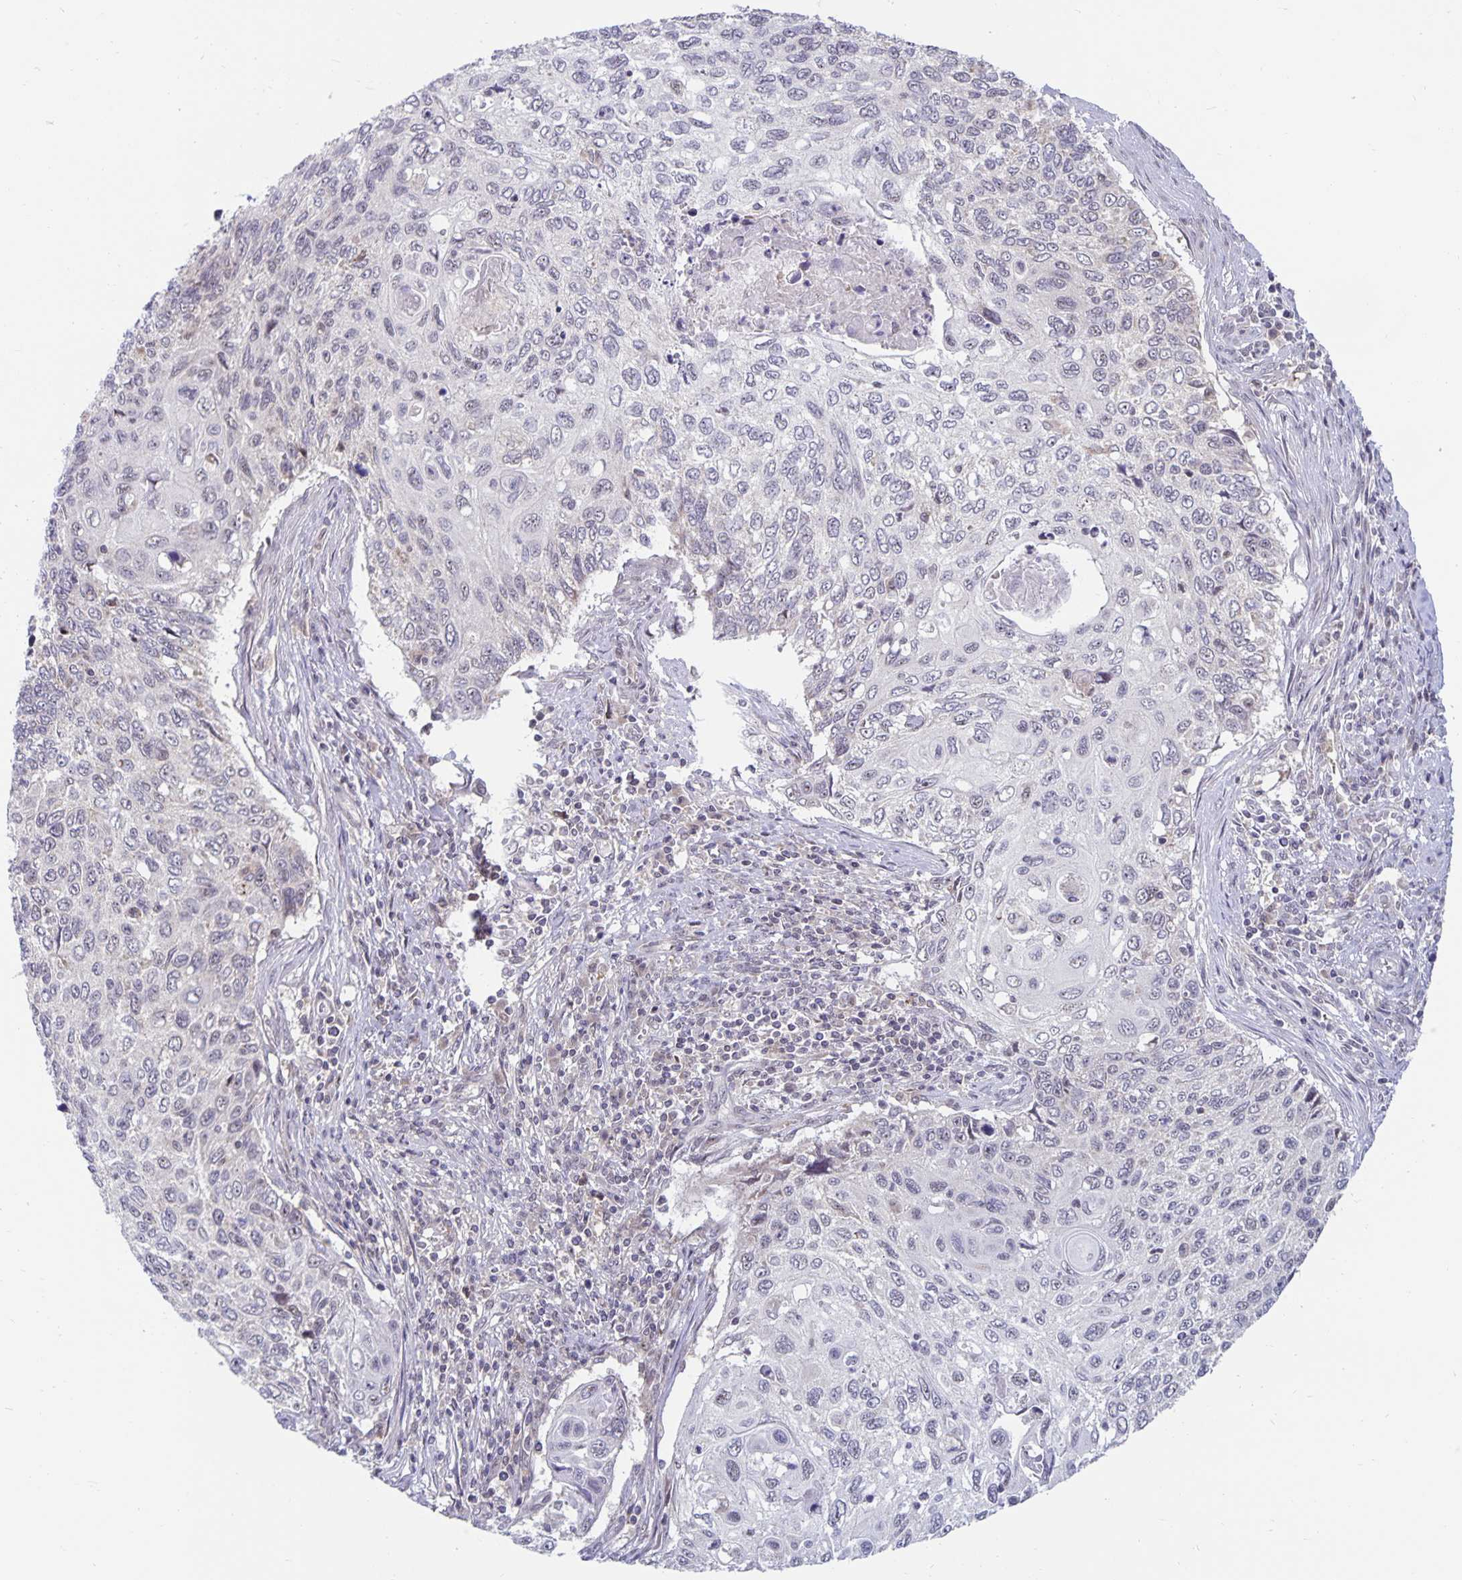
{"staining": {"intensity": "weak", "quantity": "<25%", "location": "nuclear"}, "tissue": "cervical cancer", "cell_type": "Tumor cells", "image_type": "cancer", "snomed": [{"axis": "morphology", "description": "Squamous cell carcinoma, NOS"}, {"axis": "topography", "description": "Cervix"}], "caption": "This is an immunohistochemistry image of squamous cell carcinoma (cervical). There is no staining in tumor cells.", "gene": "EXOC6B", "patient": {"sex": "female", "age": 70}}